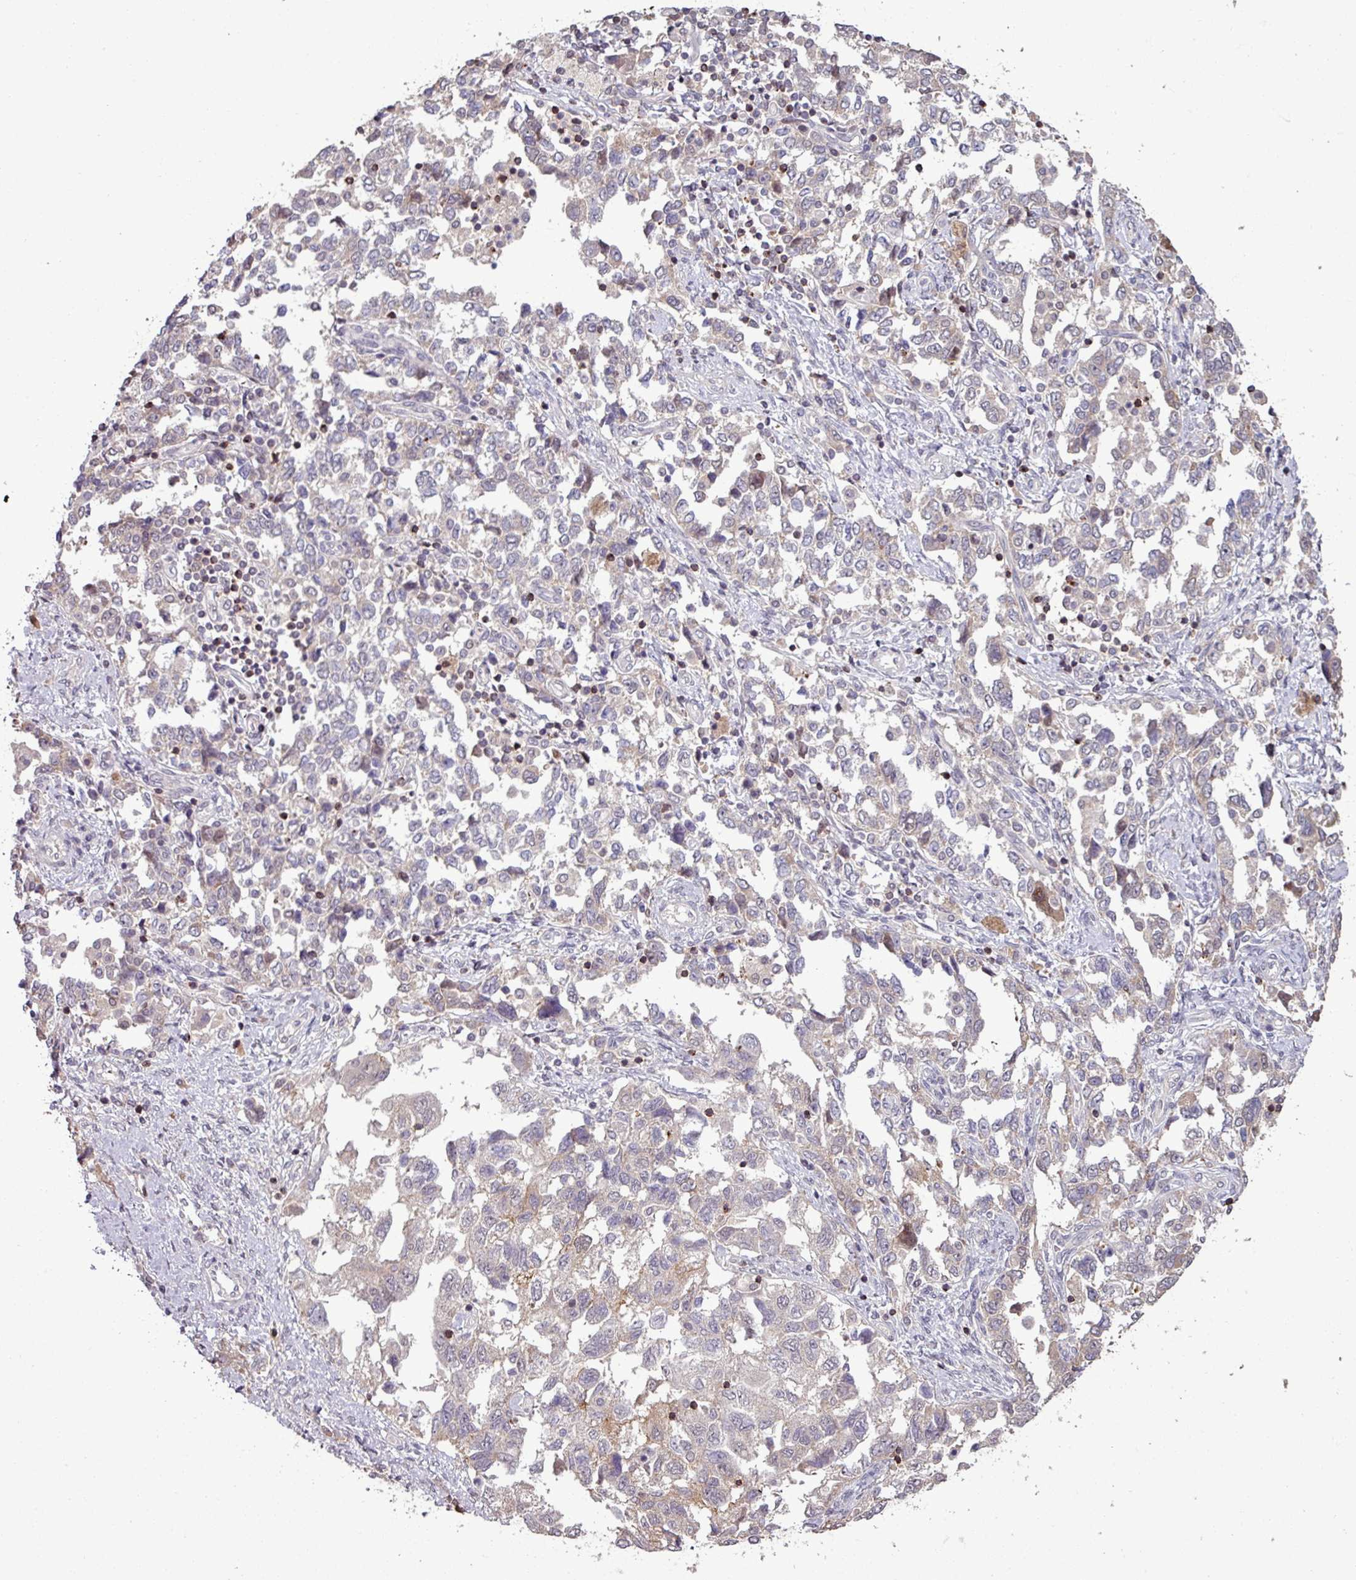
{"staining": {"intensity": "weak", "quantity": "<25%", "location": "cytoplasmic/membranous"}, "tissue": "ovarian cancer", "cell_type": "Tumor cells", "image_type": "cancer", "snomed": [{"axis": "morphology", "description": "Carcinoma, NOS"}, {"axis": "morphology", "description": "Cystadenocarcinoma, serous, NOS"}, {"axis": "topography", "description": "Ovary"}], "caption": "Tumor cells are negative for brown protein staining in ovarian carcinoma.", "gene": "OR6B1", "patient": {"sex": "female", "age": 69}}